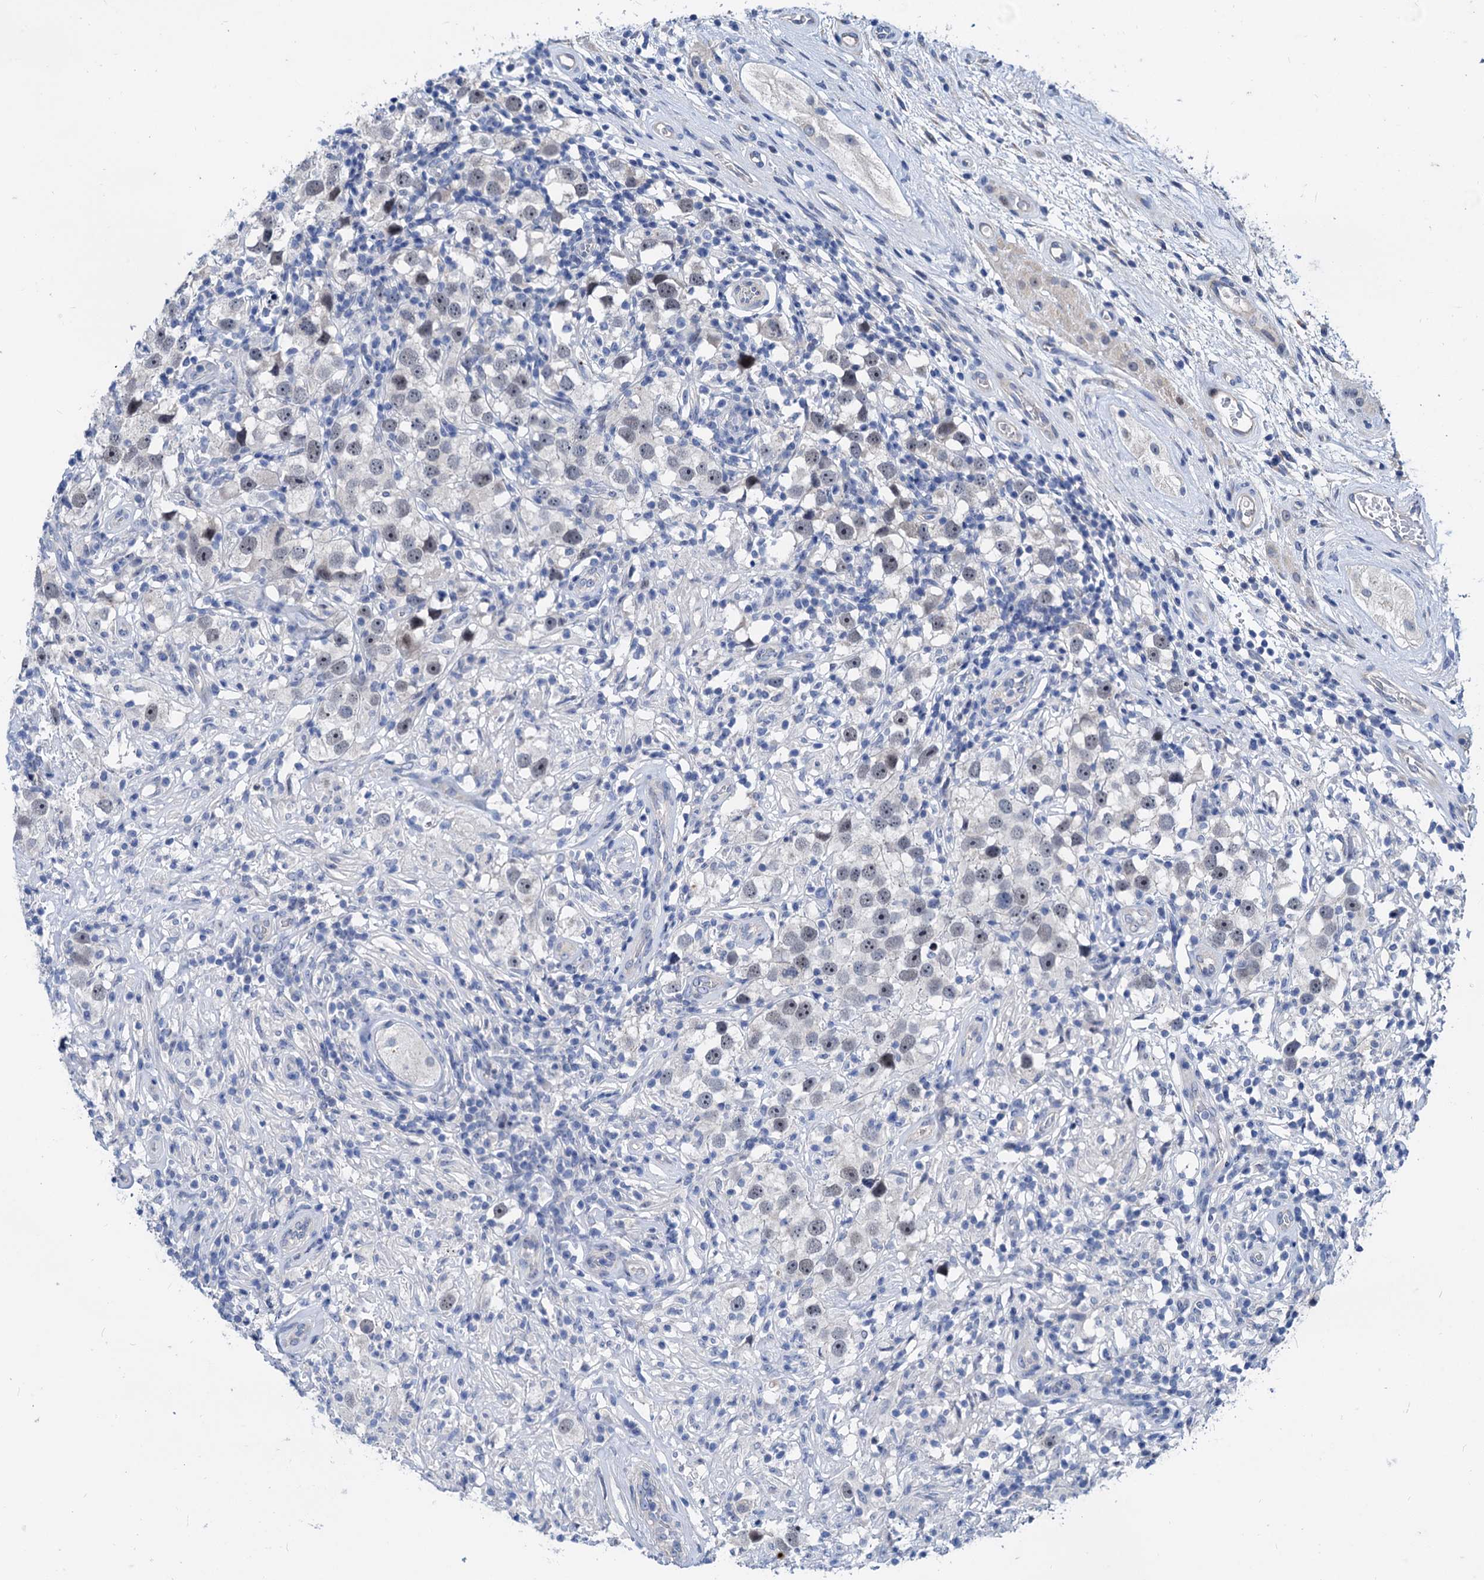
{"staining": {"intensity": "weak", "quantity": "25%-75%", "location": "nuclear"}, "tissue": "testis cancer", "cell_type": "Tumor cells", "image_type": "cancer", "snomed": [{"axis": "morphology", "description": "Seminoma, NOS"}, {"axis": "topography", "description": "Testis"}], "caption": "Immunohistochemical staining of human seminoma (testis) demonstrates low levels of weak nuclear protein expression in about 25%-75% of tumor cells.", "gene": "HSF2", "patient": {"sex": "male", "age": 49}}